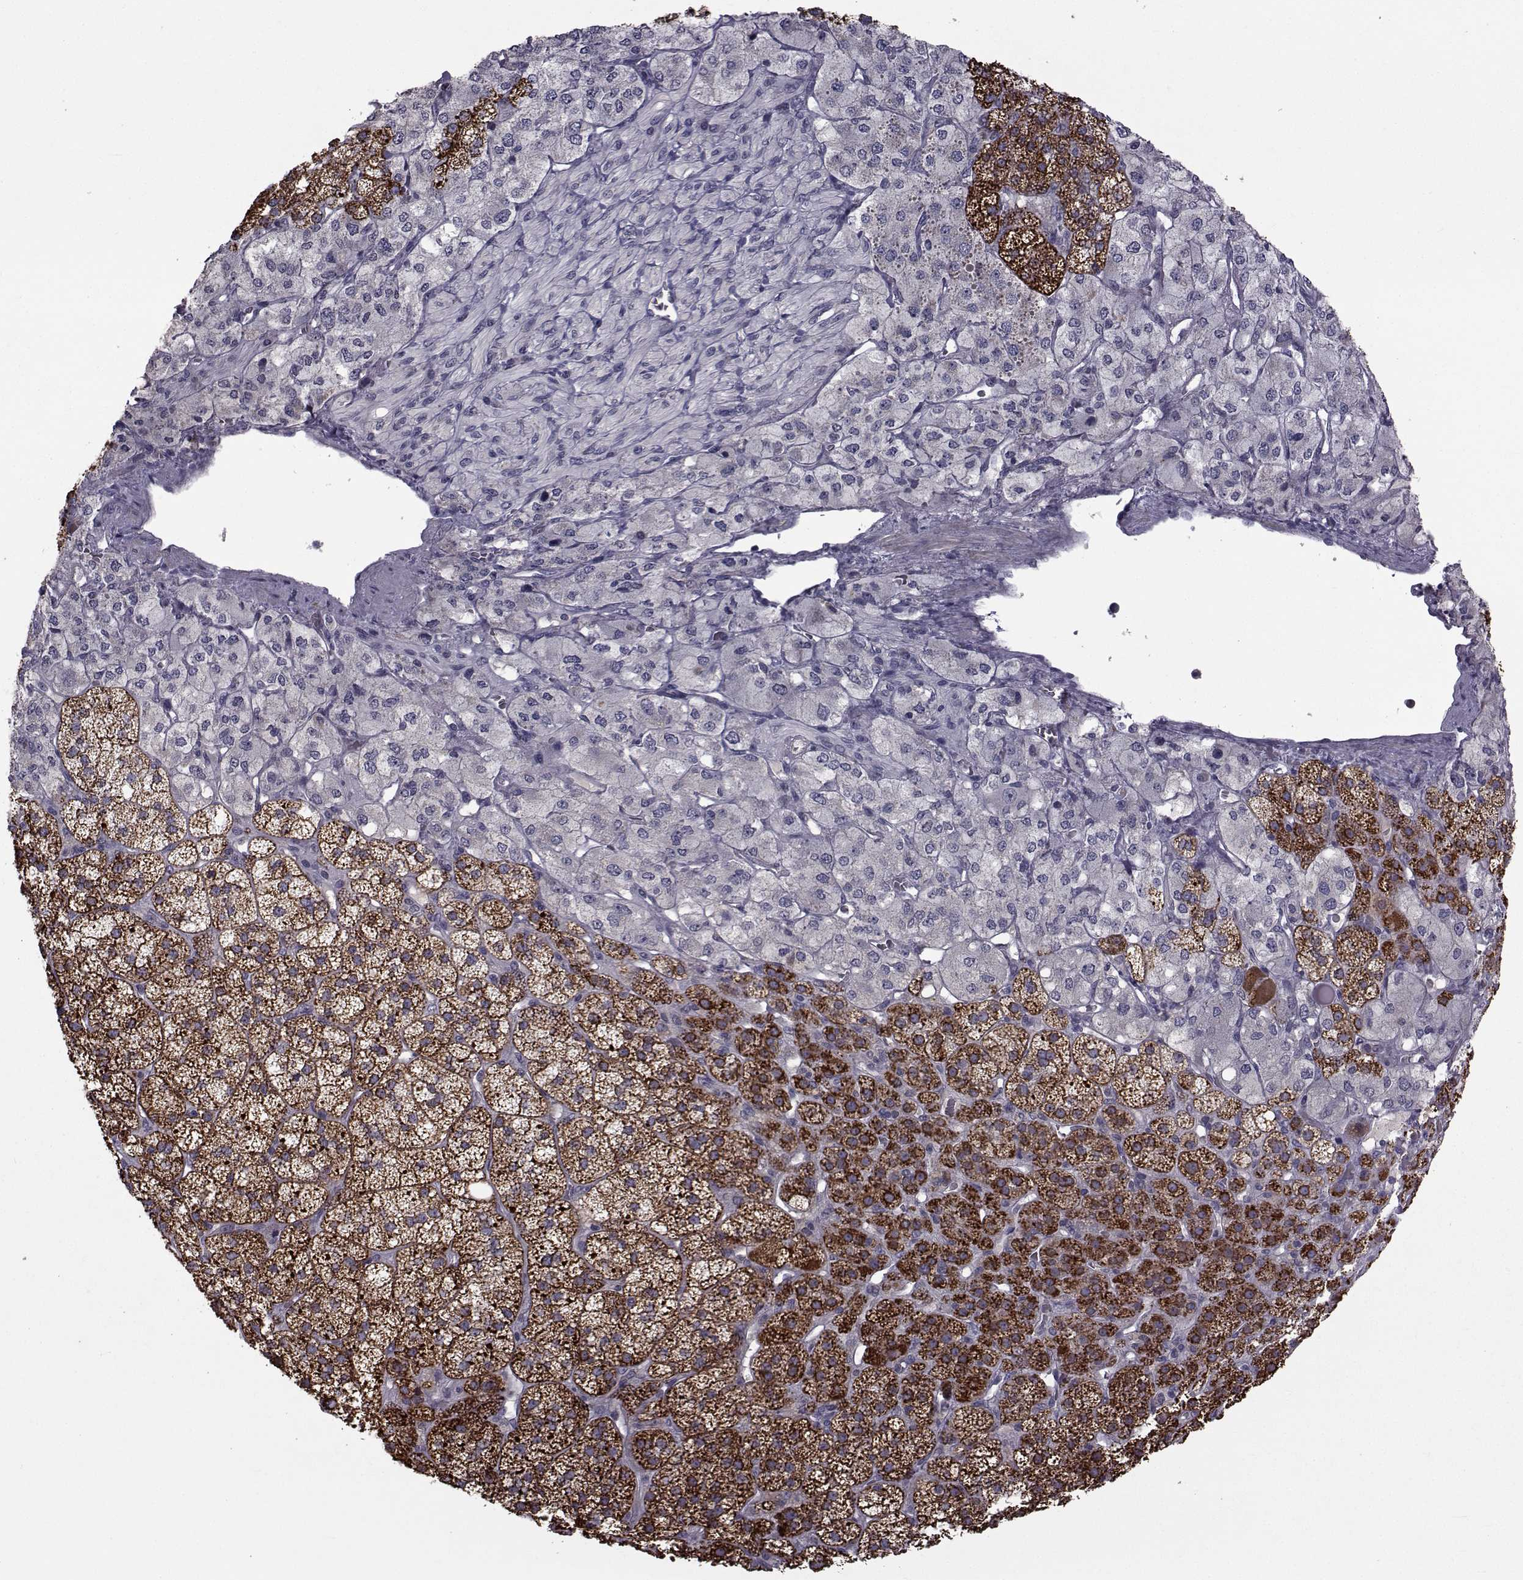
{"staining": {"intensity": "strong", "quantity": ">75%", "location": "cytoplasmic/membranous"}, "tissue": "adrenal gland", "cell_type": "Glandular cells", "image_type": "normal", "snomed": [{"axis": "morphology", "description": "Normal tissue, NOS"}, {"axis": "topography", "description": "Adrenal gland"}], "caption": "Glandular cells reveal high levels of strong cytoplasmic/membranous expression in approximately >75% of cells in benign adrenal gland.", "gene": "FDXR", "patient": {"sex": "female", "age": 60}}